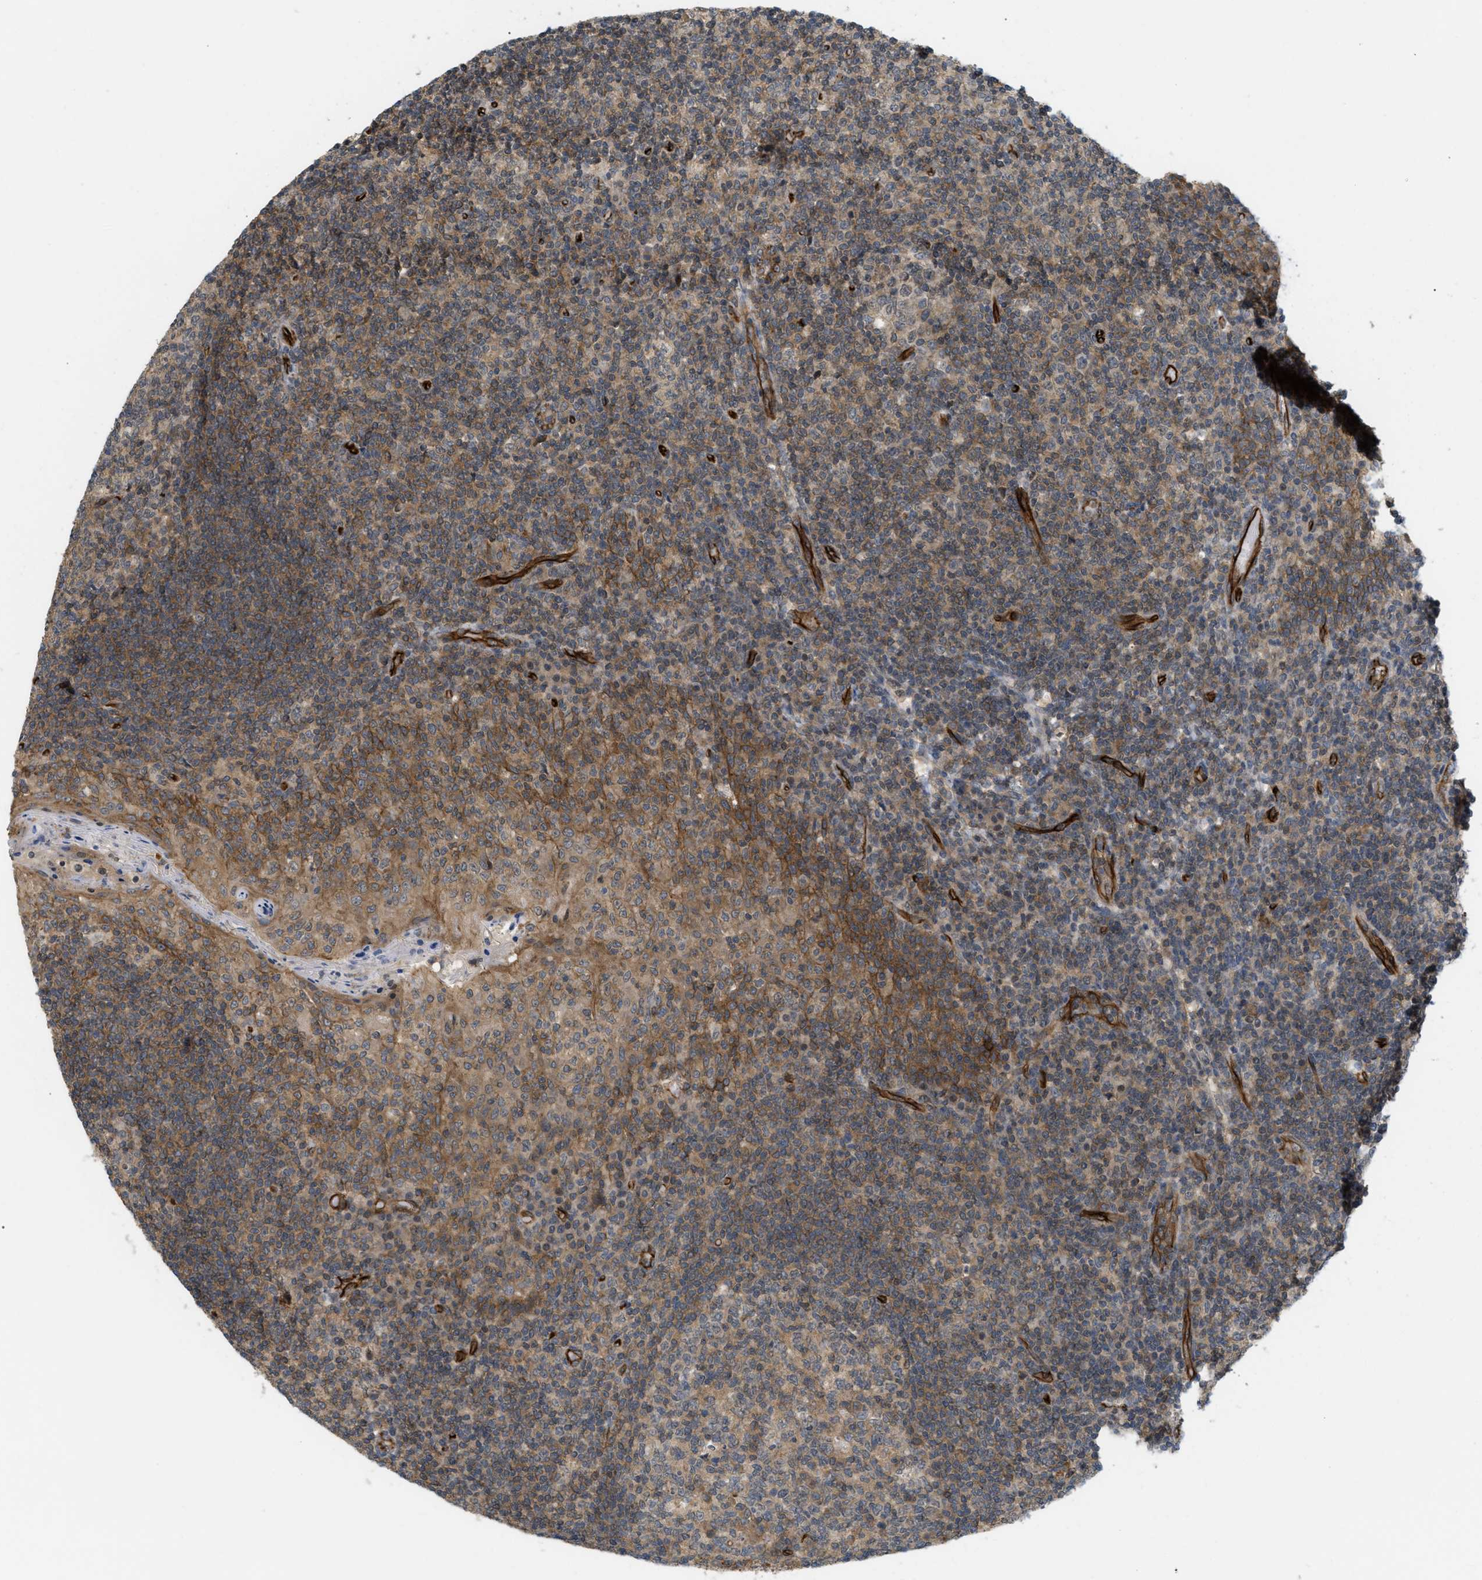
{"staining": {"intensity": "moderate", "quantity": ">75%", "location": "cytoplasmic/membranous"}, "tissue": "tonsil", "cell_type": "Germinal center cells", "image_type": "normal", "snomed": [{"axis": "morphology", "description": "Normal tissue, NOS"}, {"axis": "topography", "description": "Tonsil"}], "caption": "The image demonstrates immunohistochemical staining of benign tonsil. There is moderate cytoplasmic/membranous expression is appreciated in about >75% of germinal center cells. The staining is performed using DAB (3,3'-diaminobenzidine) brown chromogen to label protein expression. The nuclei are counter-stained blue using hematoxylin.", "gene": "PALMD", "patient": {"sex": "female", "age": 19}}